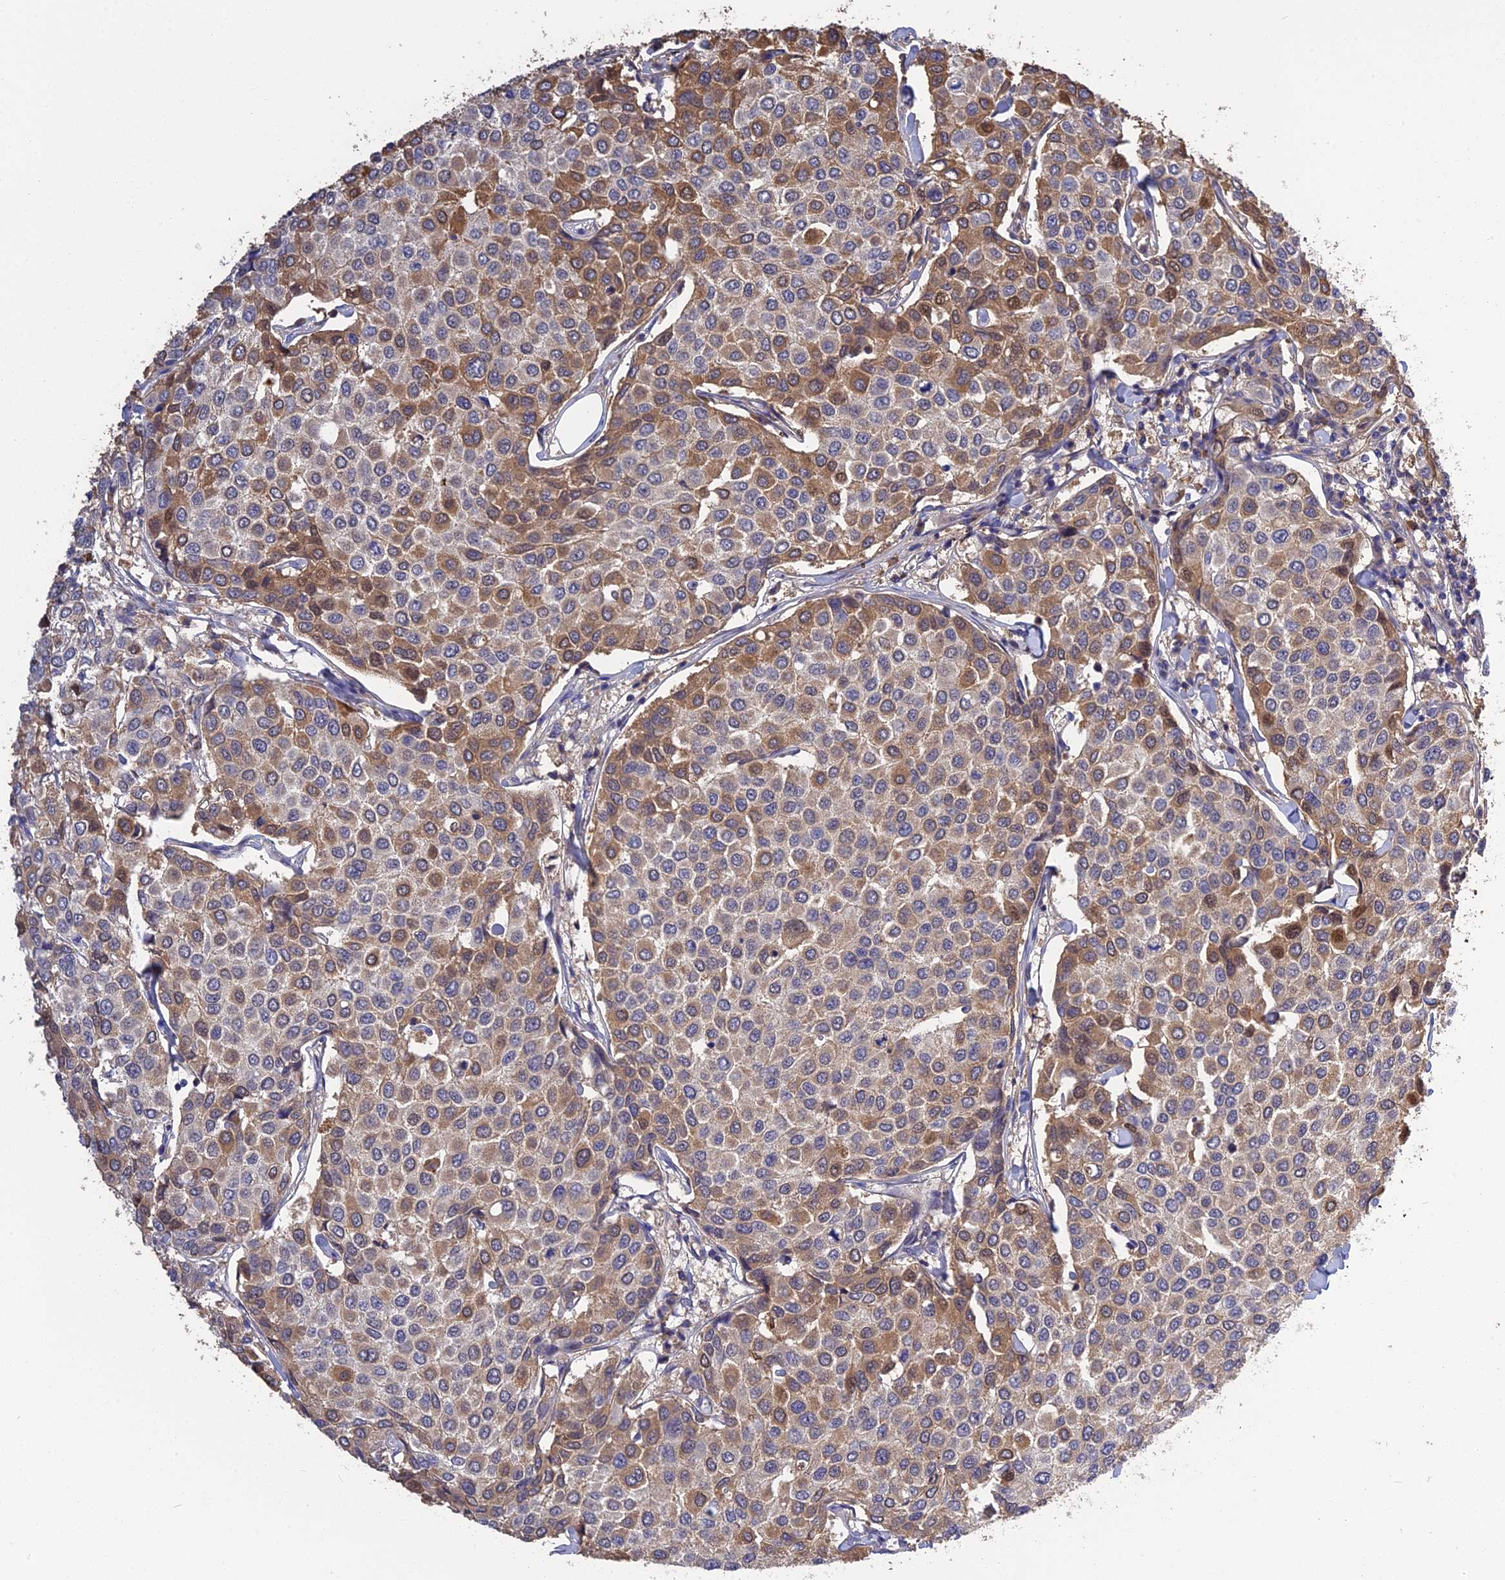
{"staining": {"intensity": "moderate", "quantity": "25%-75%", "location": "cytoplasmic/membranous,nuclear"}, "tissue": "breast cancer", "cell_type": "Tumor cells", "image_type": "cancer", "snomed": [{"axis": "morphology", "description": "Duct carcinoma"}, {"axis": "topography", "description": "Breast"}], "caption": "Immunohistochemical staining of invasive ductal carcinoma (breast) displays medium levels of moderate cytoplasmic/membranous and nuclear expression in about 25%-75% of tumor cells.", "gene": "PZP", "patient": {"sex": "female", "age": 55}}